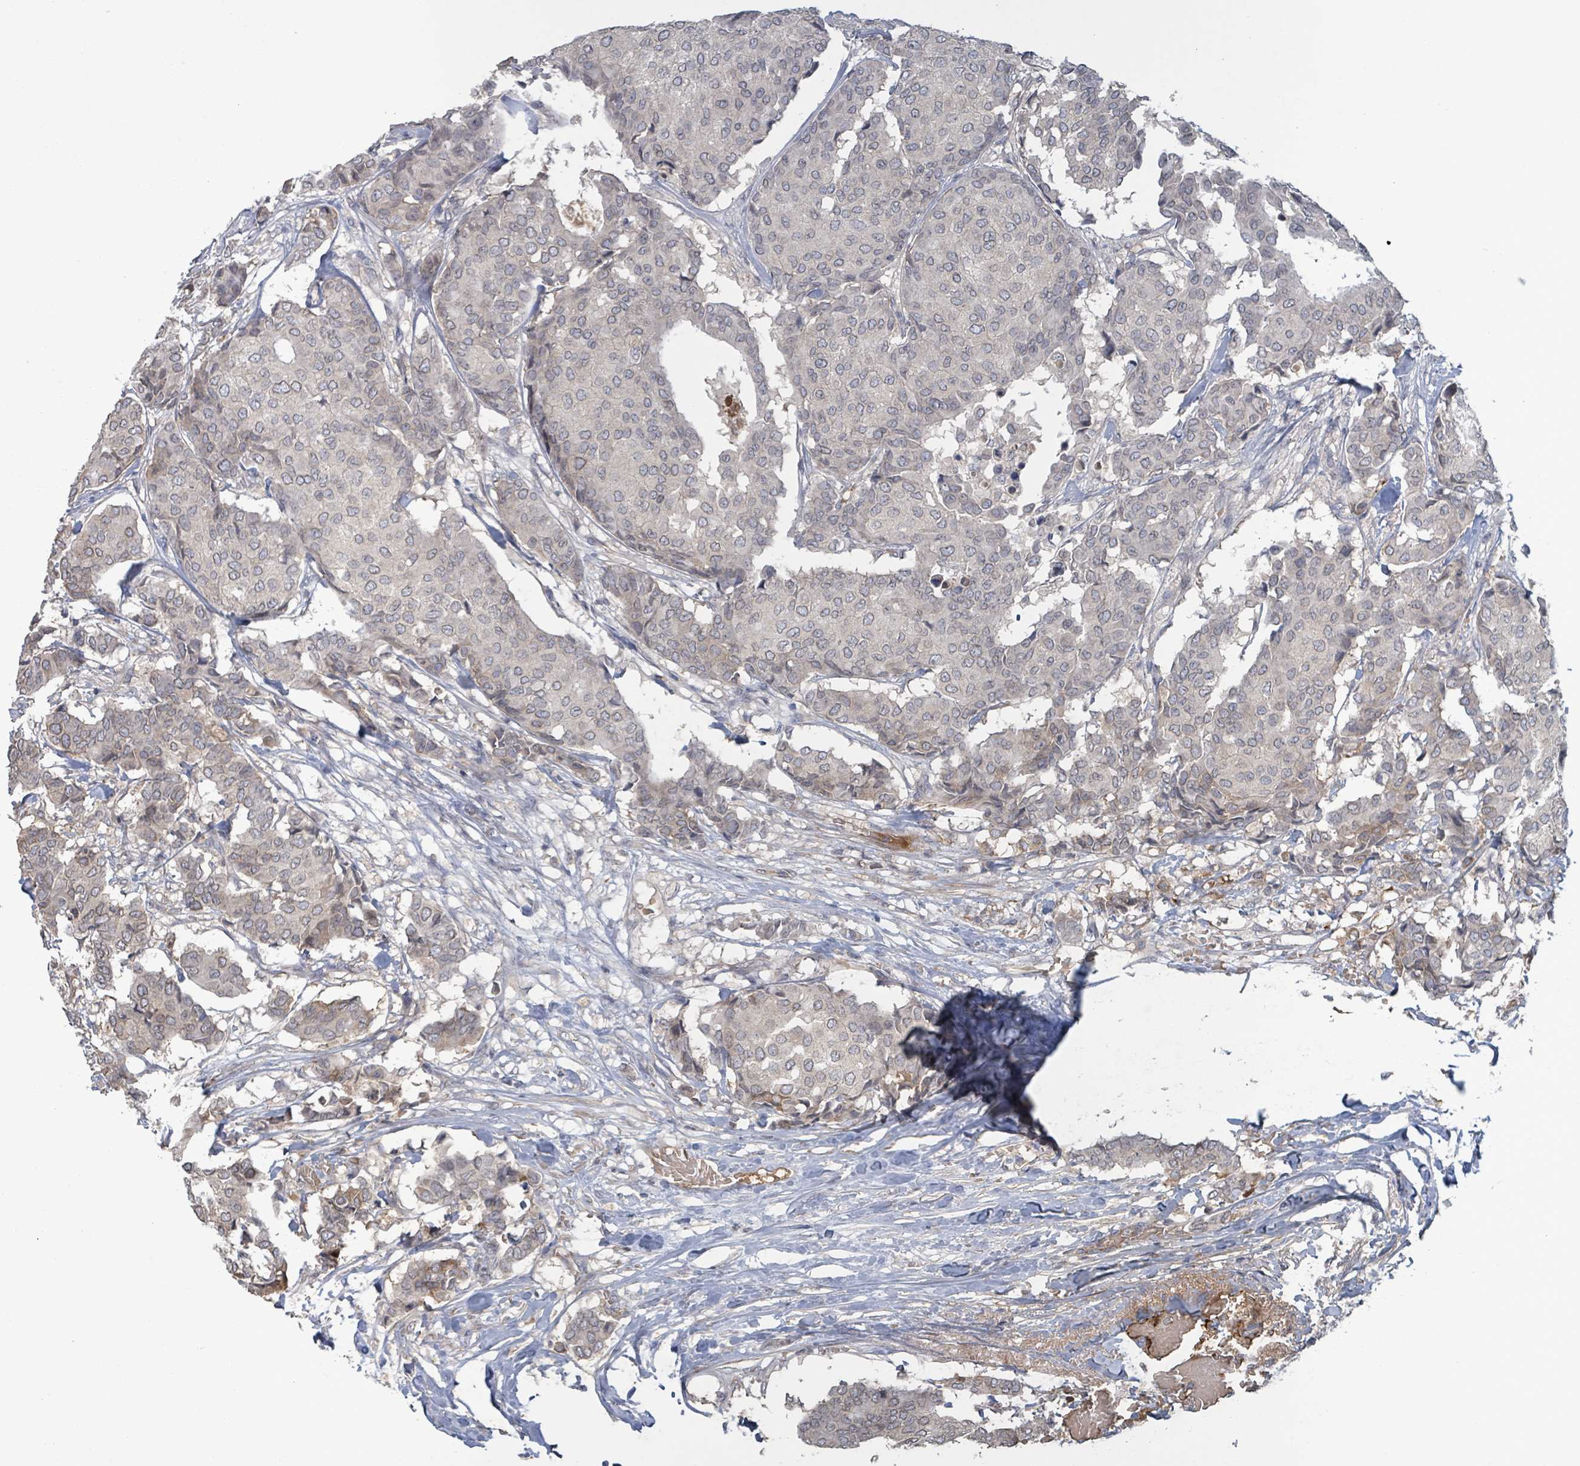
{"staining": {"intensity": "weak", "quantity": "<25%", "location": "cytoplasmic/membranous"}, "tissue": "breast cancer", "cell_type": "Tumor cells", "image_type": "cancer", "snomed": [{"axis": "morphology", "description": "Duct carcinoma"}, {"axis": "topography", "description": "Breast"}], "caption": "This is a micrograph of immunohistochemistry (IHC) staining of breast cancer, which shows no positivity in tumor cells.", "gene": "GRM8", "patient": {"sex": "female", "age": 75}}